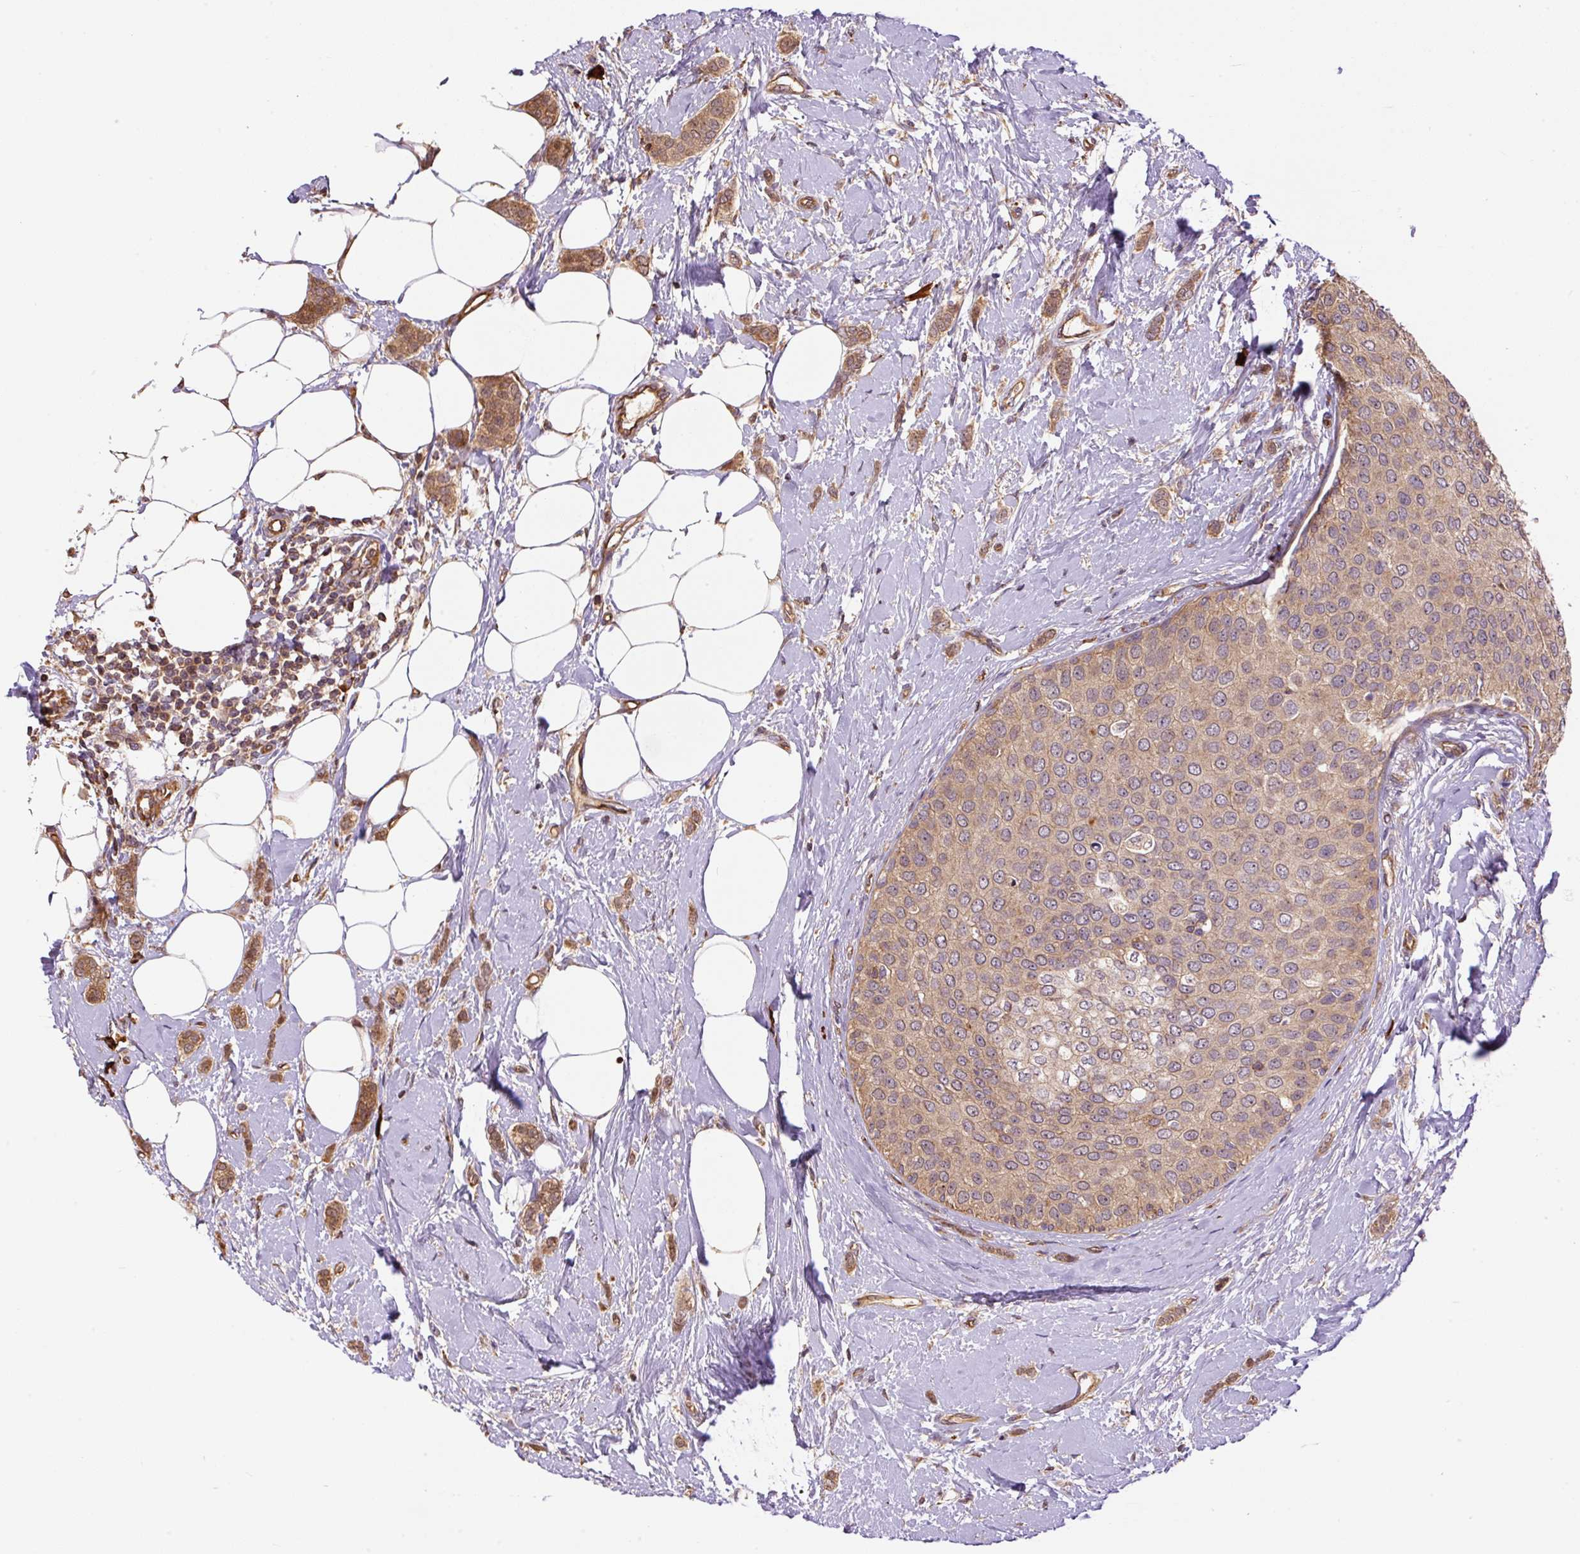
{"staining": {"intensity": "moderate", "quantity": ">75%", "location": "cytoplasmic/membranous"}, "tissue": "breast cancer", "cell_type": "Tumor cells", "image_type": "cancer", "snomed": [{"axis": "morphology", "description": "Duct carcinoma"}, {"axis": "topography", "description": "Breast"}], "caption": "DAB (3,3'-diaminobenzidine) immunohistochemical staining of breast cancer demonstrates moderate cytoplasmic/membranous protein expression in about >75% of tumor cells.", "gene": "PPME1", "patient": {"sex": "female", "age": 72}}